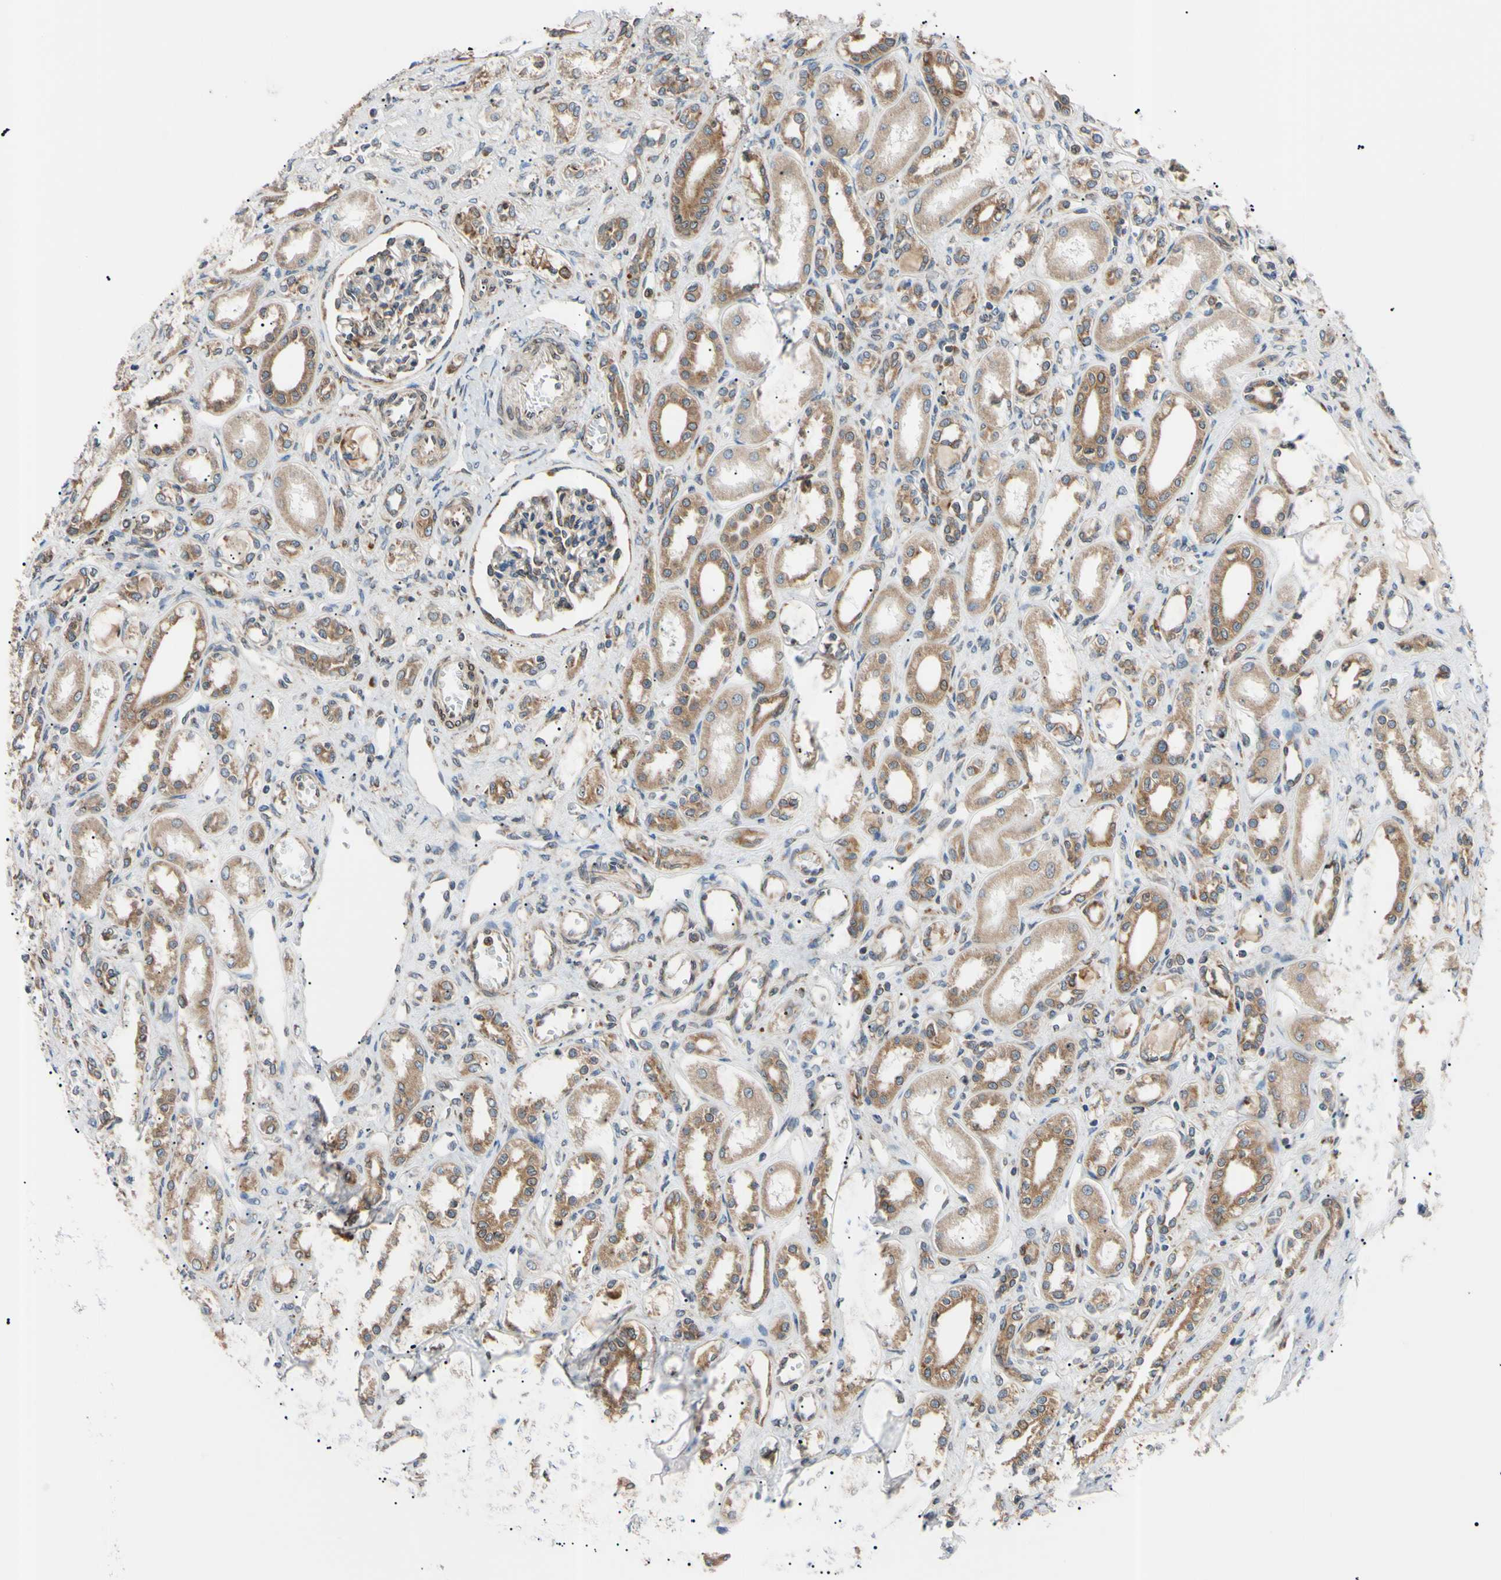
{"staining": {"intensity": "weak", "quantity": ">75%", "location": "cytoplasmic/membranous"}, "tissue": "kidney", "cell_type": "Cells in glomeruli", "image_type": "normal", "snomed": [{"axis": "morphology", "description": "Normal tissue, NOS"}, {"axis": "topography", "description": "Kidney"}], "caption": "Immunohistochemical staining of unremarkable kidney demonstrates low levels of weak cytoplasmic/membranous staining in approximately >75% of cells in glomeruli. (IHC, brightfield microscopy, high magnification).", "gene": "VAPA", "patient": {"sex": "male", "age": 7}}